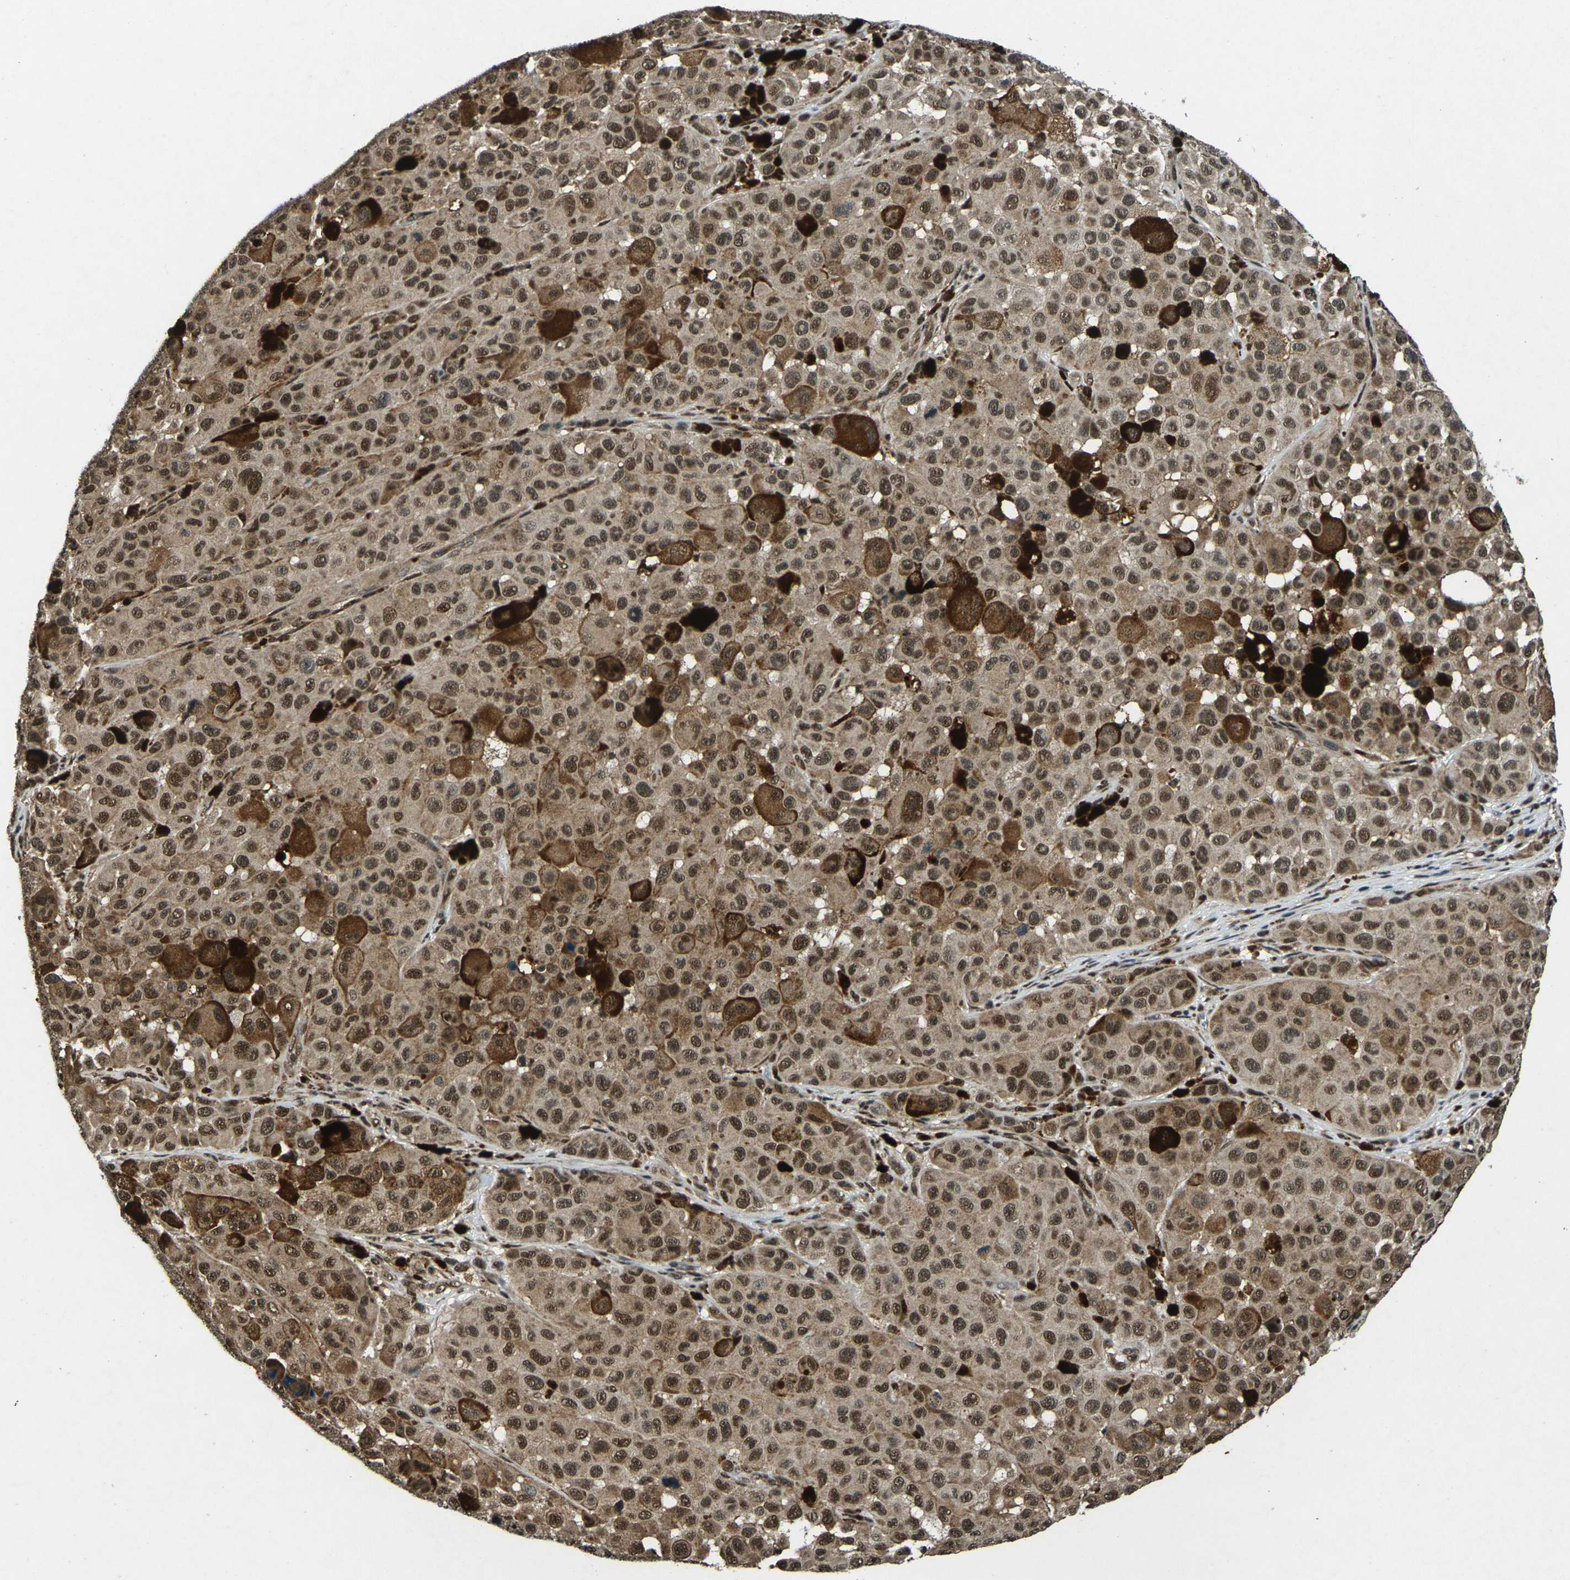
{"staining": {"intensity": "moderate", "quantity": ">75%", "location": "cytoplasmic/membranous,nuclear"}, "tissue": "melanoma", "cell_type": "Tumor cells", "image_type": "cancer", "snomed": [{"axis": "morphology", "description": "Malignant melanoma, NOS"}, {"axis": "topography", "description": "Skin"}], "caption": "Immunohistochemical staining of human malignant melanoma shows medium levels of moderate cytoplasmic/membranous and nuclear protein expression in approximately >75% of tumor cells. (Brightfield microscopy of DAB IHC at high magnification).", "gene": "NR4A2", "patient": {"sex": "male", "age": 96}}